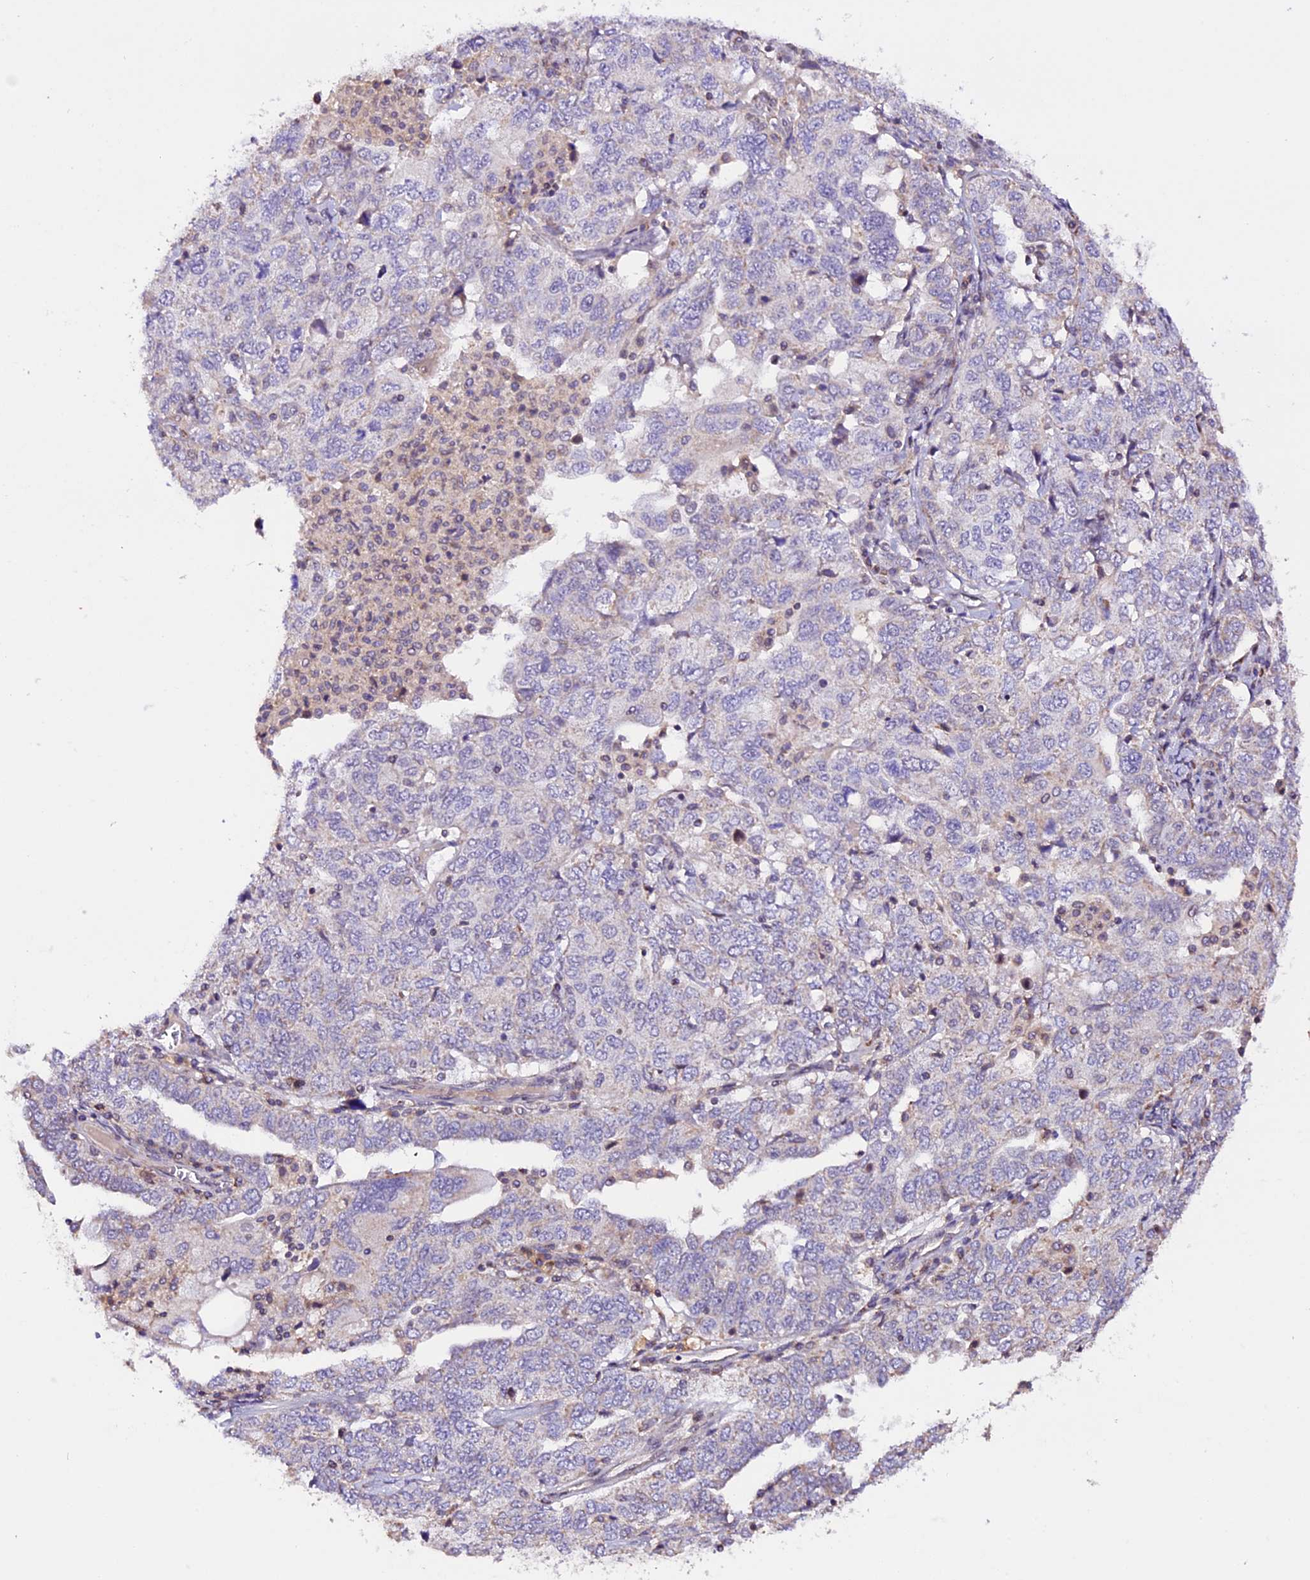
{"staining": {"intensity": "negative", "quantity": "none", "location": "none"}, "tissue": "ovarian cancer", "cell_type": "Tumor cells", "image_type": "cancer", "snomed": [{"axis": "morphology", "description": "Carcinoma, endometroid"}, {"axis": "topography", "description": "Ovary"}], "caption": "IHC micrograph of neoplastic tissue: human ovarian cancer stained with DAB displays no significant protein positivity in tumor cells.", "gene": "DDX28", "patient": {"sex": "female", "age": 62}}